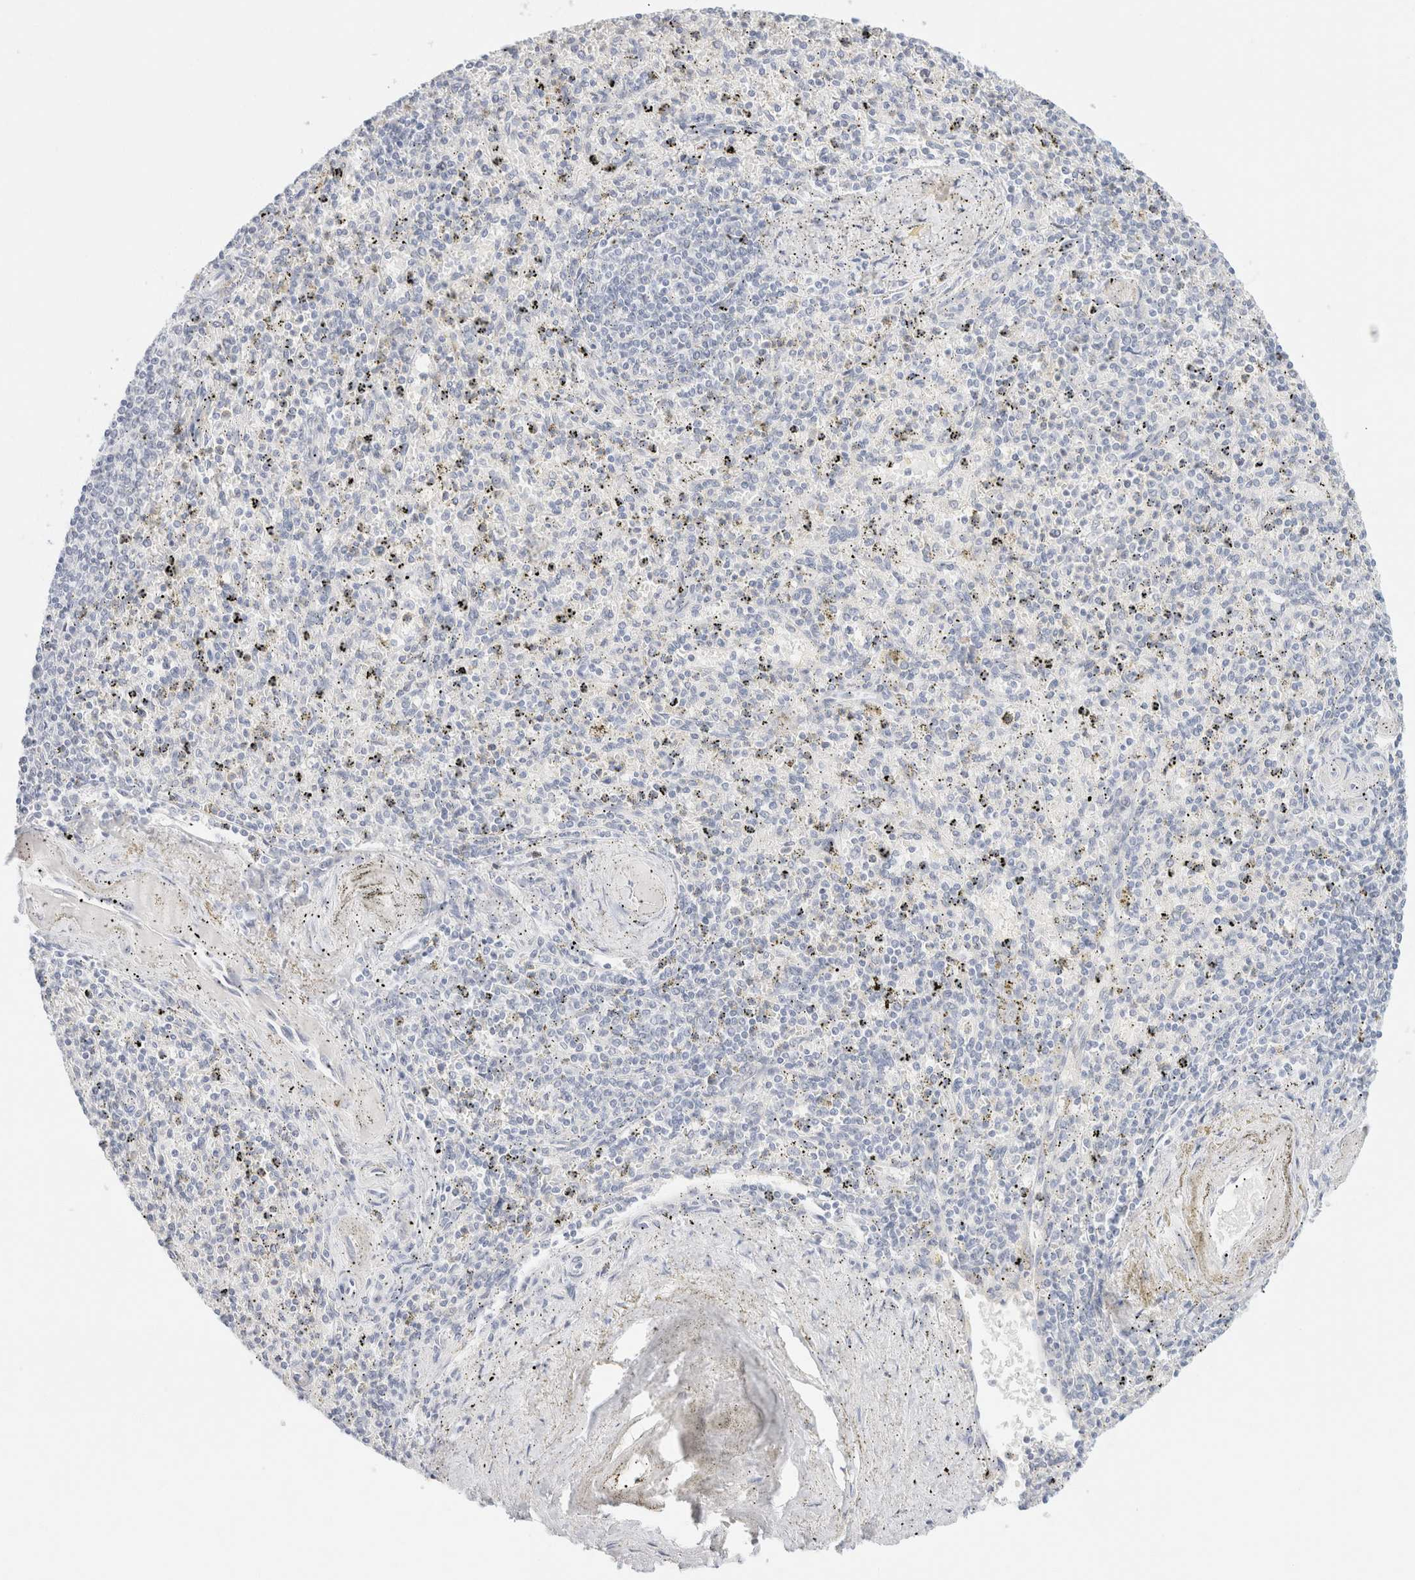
{"staining": {"intensity": "negative", "quantity": "none", "location": "none"}, "tissue": "spleen", "cell_type": "Cells in red pulp", "image_type": "normal", "snomed": [{"axis": "morphology", "description": "Normal tissue, NOS"}, {"axis": "topography", "description": "Spleen"}], "caption": "Micrograph shows no significant protein expression in cells in red pulp of benign spleen. The staining is performed using DAB (3,3'-diaminobenzidine) brown chromogen with nuclei counter-stained in using hematoxylin.", "gene": "KRT20", "patient": {"sex": "male", "age": 72}}